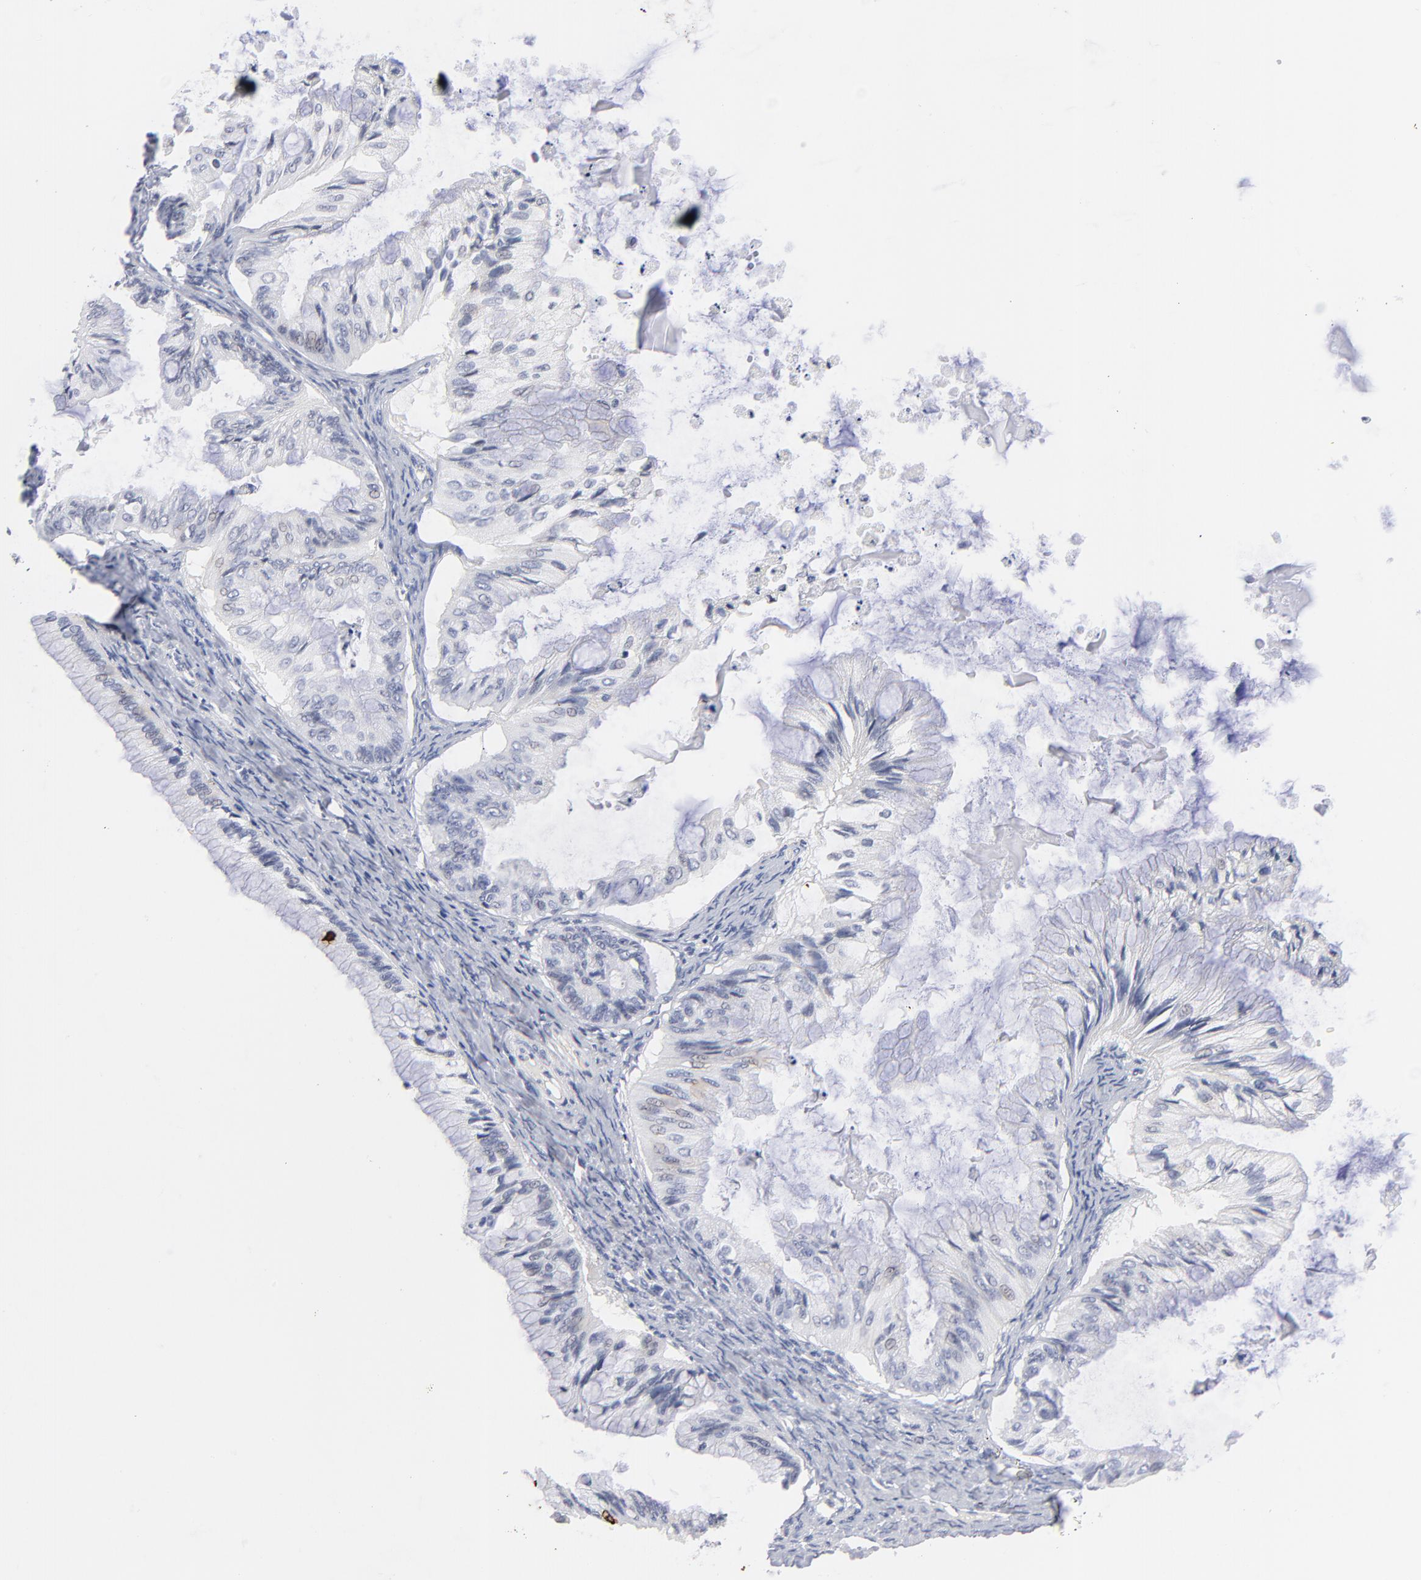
{"staining": {"intensity": "strong", "quantity": "<25%", "location": "cytoplasmic/membranous"}, "tissue": "ovarian cancer", "cell_type": "Tumor cells", "image_type": "cancer", "snomed": [{"axis": "morphology", "description": "Cystadenocarcinoma, mucinous, NOS"}, {"axis": "topography", "description": "Ovary"}], "caption": "Approximately <25% of tumor cells in human ovarian mucinous cystadenocarcinoma show strong cytoplasmic/membranous protein positivity as visualized by brown immunohistochemical staining.", "gene": "KHNYN", "patient": {"sex": "female", "age": 57}}